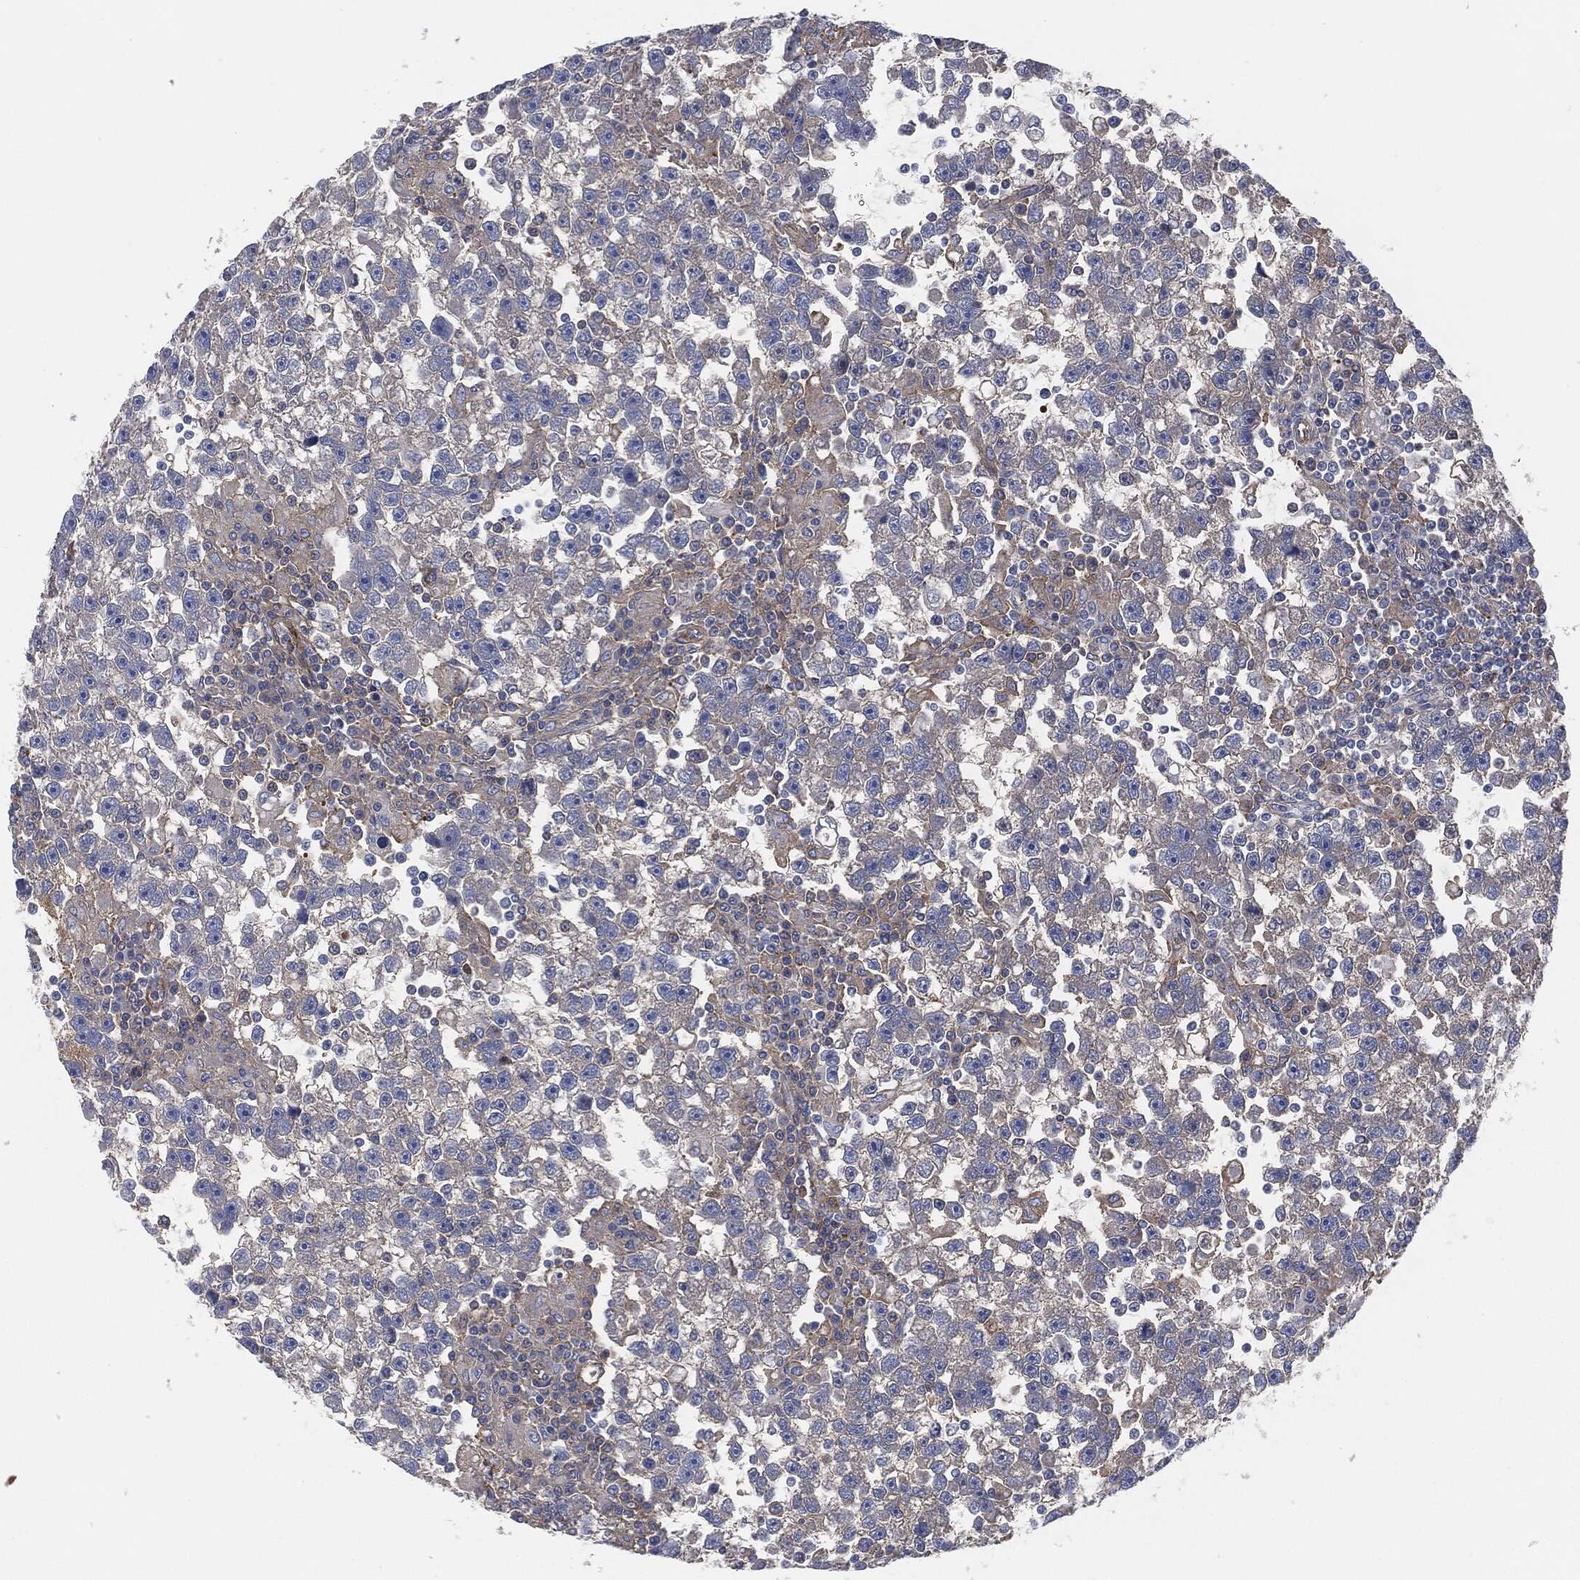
{"staining": {"intensity": "negative", "quantity": "none", "location": "none"}, "tissue": "testis cancer", "cell_type": "Tumor cells", "image_type": "cancer", "snomed": [{"axis": "morphology", "description": "Seminoma, NOS"}, {"axis": "topography", "description": "Testis"}], "caption": "The IHC photomicrograph has no significant expression in tumor cells of testis seminoma tissue. (DAB immunohistochemistry (IHC) with hematoxylin counter stain).", "gene": "APOB", "patient": {"sex": "male", "age": 47}}